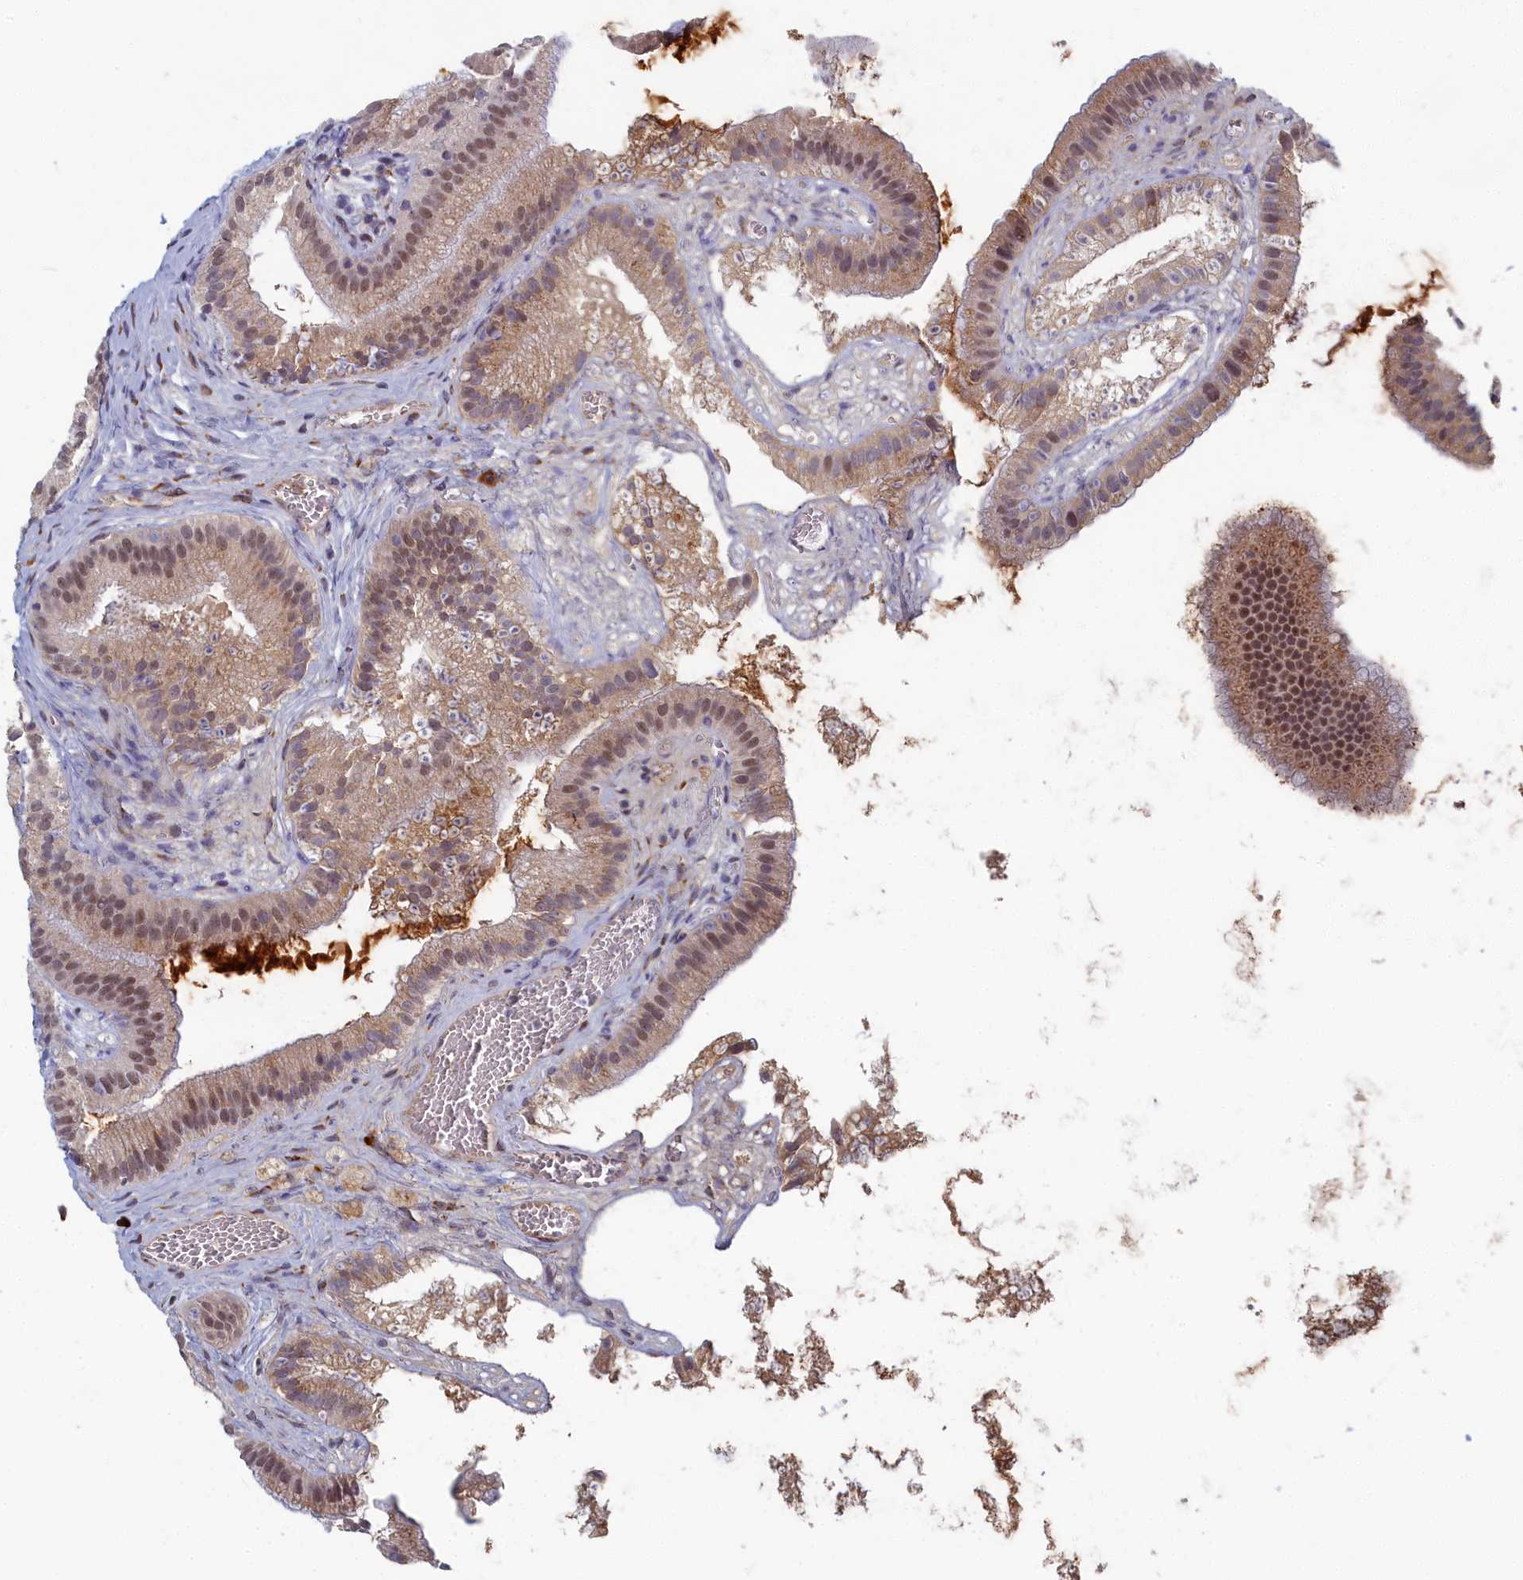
{"staining": {"intensity": "moderate", "quantity": "25%-75%", "location": "nuclear"}, "tissue": "gallbladder", "cell_type": "Glandular cells", "image_type": "normal", "snomed": [{"axis": "morphology", "description": "Normal tissue, NOS"}, {"axis": "topography", "description": "Gallbladder"}], "caption": "The immunohistochemical stain labels moderate nuclear positivity in glandular cells of benign gallbladder.", "gene": "DNAJC17", "patient": {"sex": "female", "age": 54}}